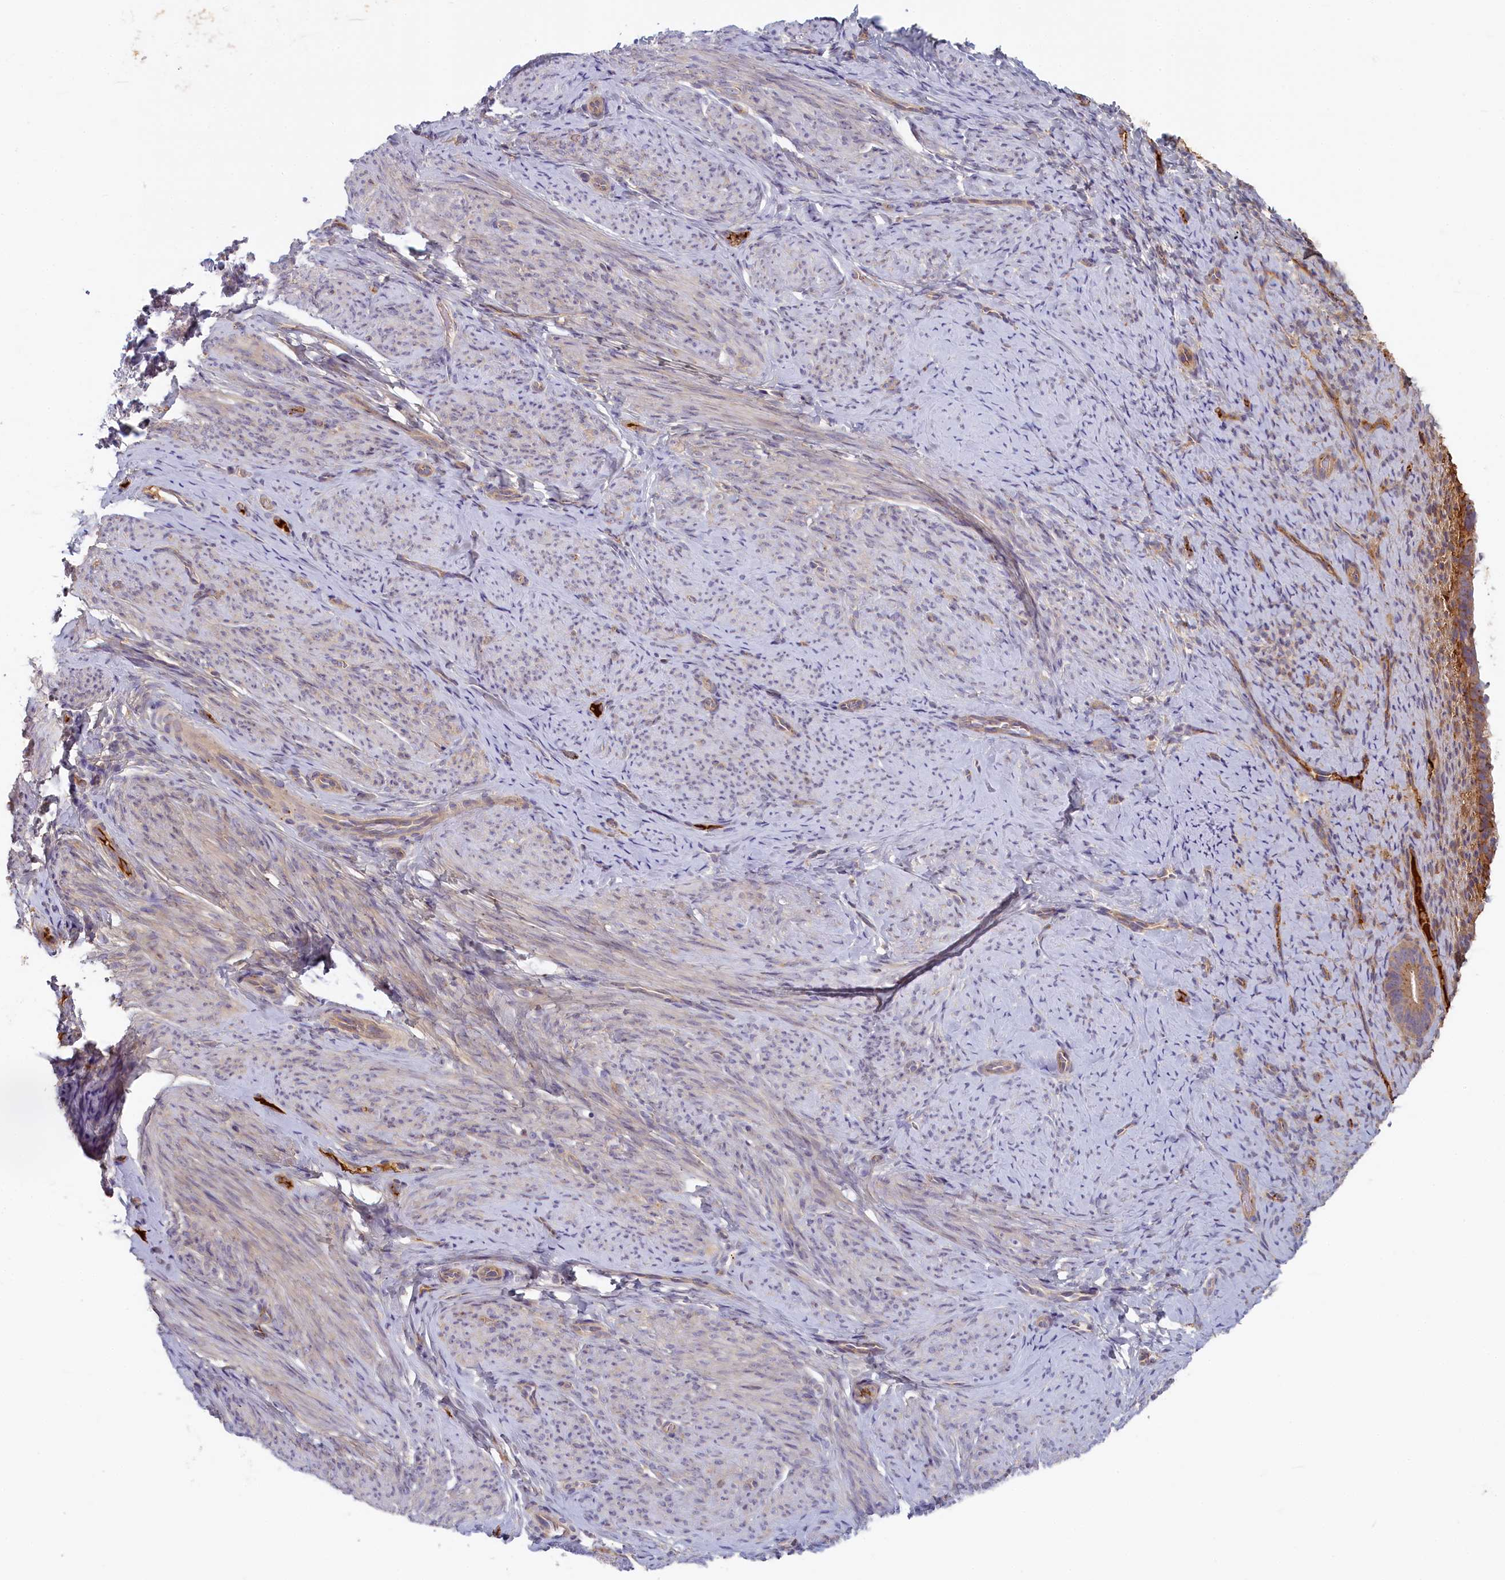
{"staining": {"intensity": "weak", "quantity": "<25%", "location": "cytoplasmic/membranous"}, "tissue": "endometrium", "cell_type": "Cells in endometrial stroma", "image_type": "normal", "snomed": [{"axis": "morphology", "description": "Normal tissue, NOS"}, {"axis": "topography", "description": "Endometrium"}], "caption": "Human endometrium stained for a protein using IHC demonstrates no positivity in cells in endometrial stroma.", "gene": "STX16", "patient": {"sex": "female", "age": 65}}